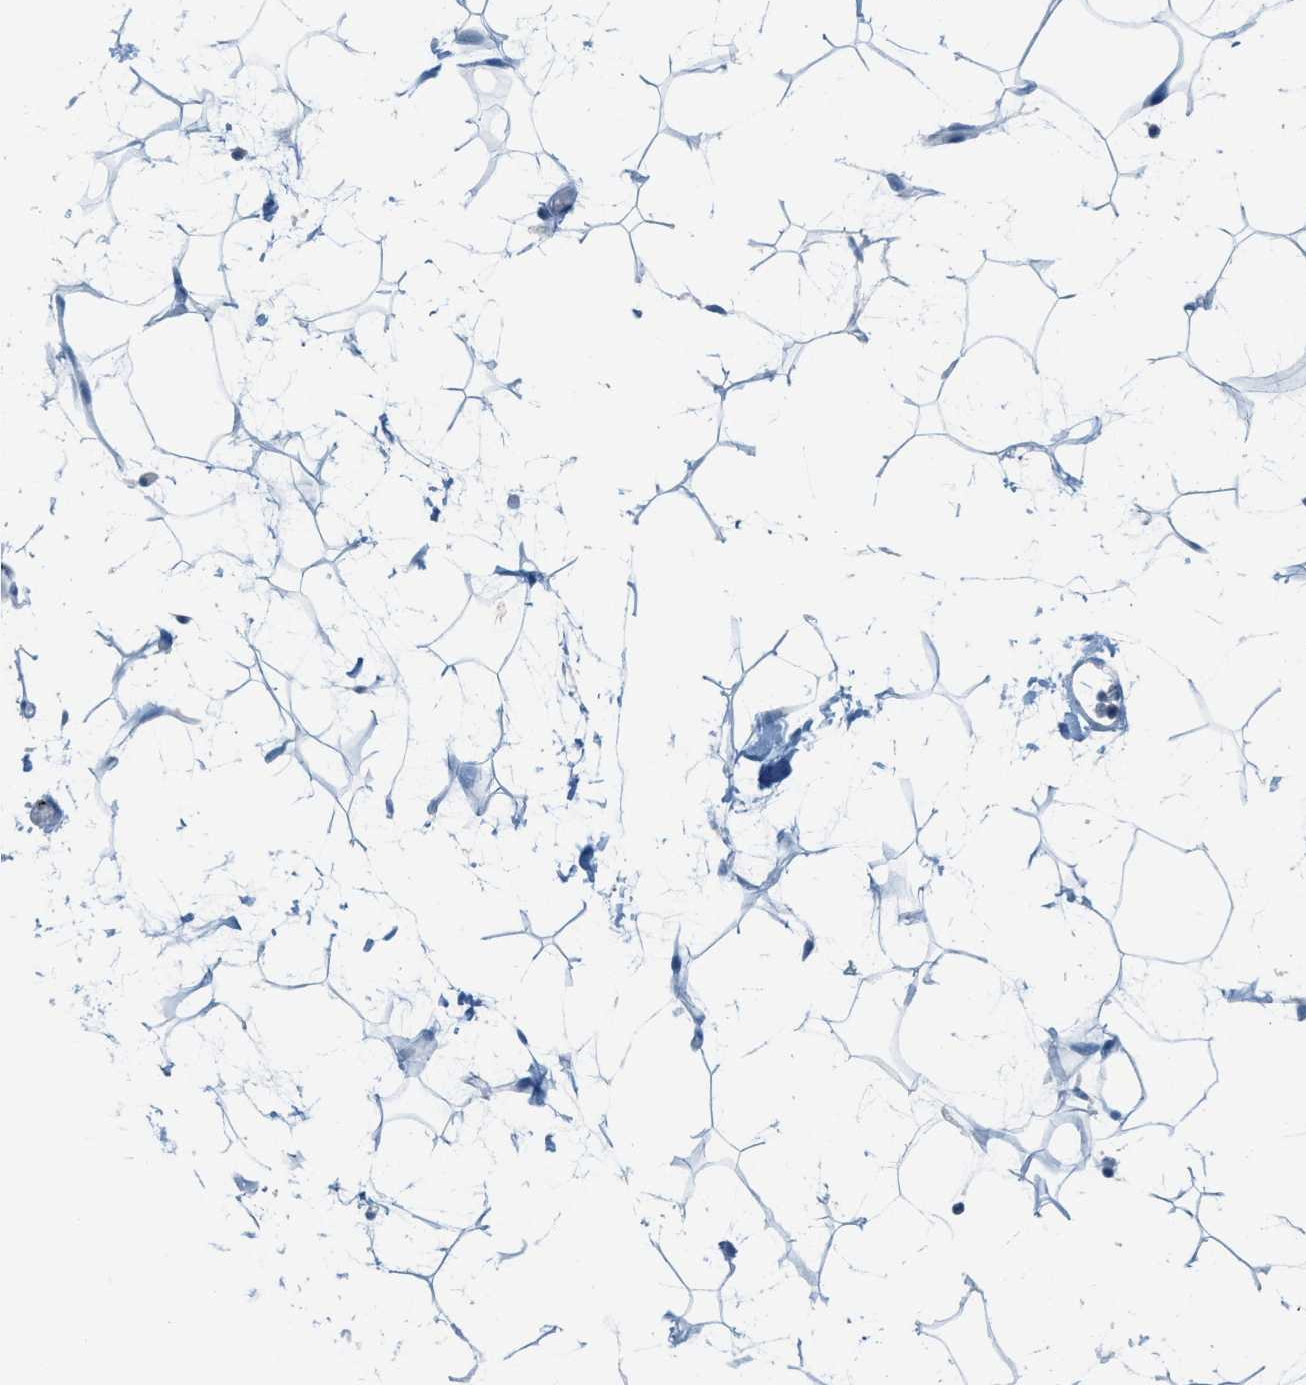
{"staining": {"intensity": "negative", "quantity": "none", "location": "none"}, "tissue": "adipose tissue", "cell_type": "Adipocytes", "image_type": "normal", "snomed": [{"axis": "morphology", "description": "Normal tissue, NOS"}, {"axis": "topography", "description": "Soft tissue"}], "caption": "This is an IHC photomicrograph of unremarkable adipose tissue. There is no staining in adipocytes.", "gene": "PPBP", "patient": {"sex": "male", "age": 72}}